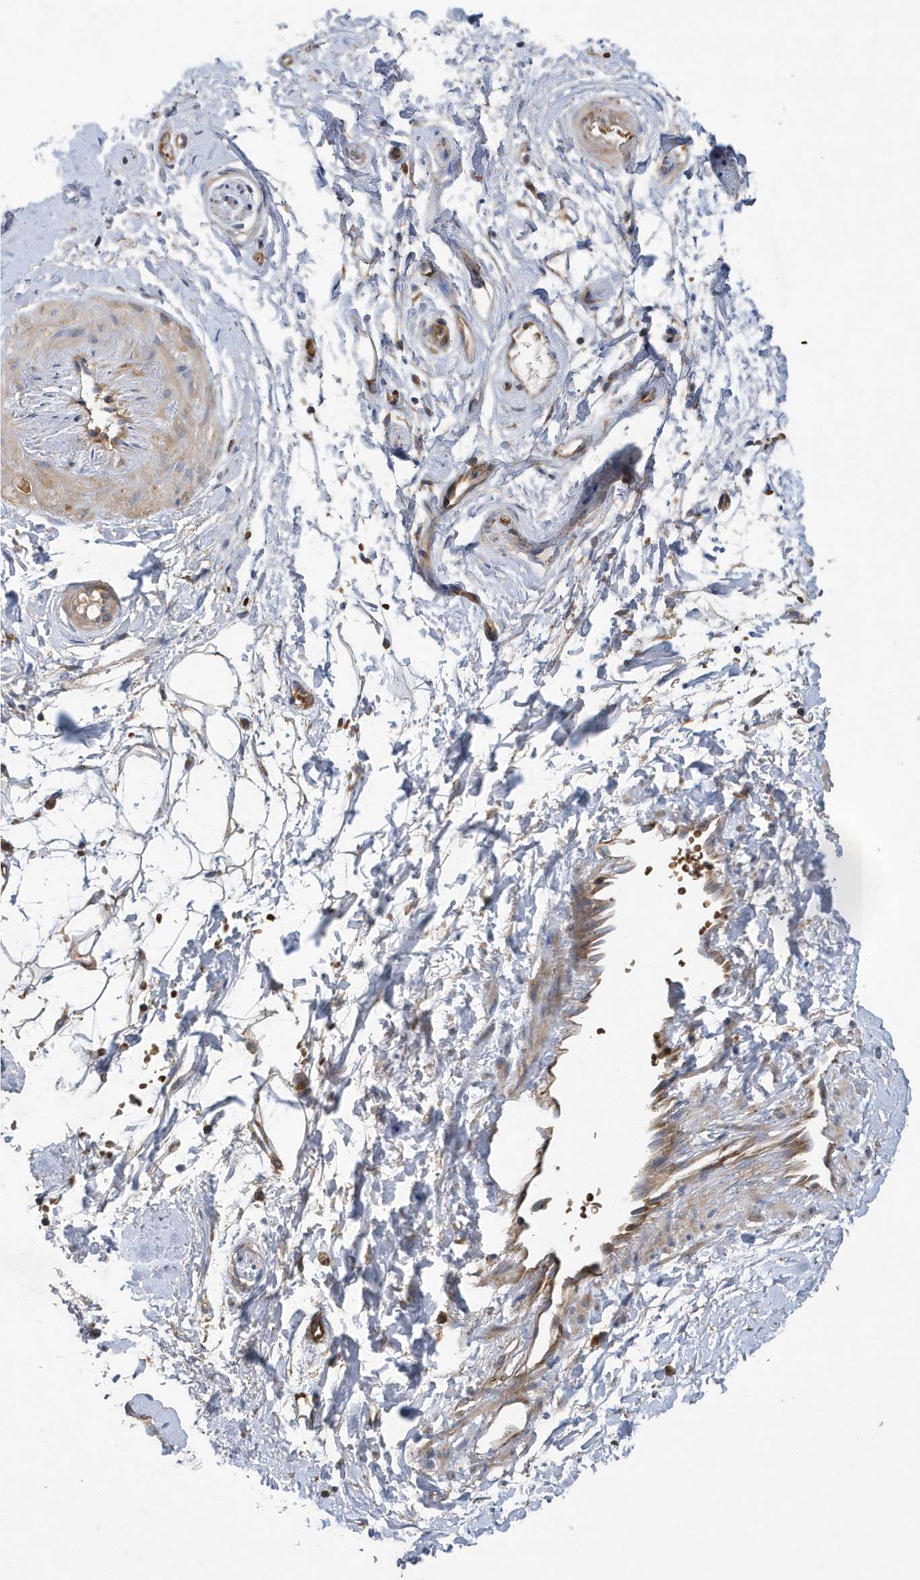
{"staining": {"intensity": "moderate", "quantity": ">75%", "location": "cytoplasmic/membranous"}, "tissue": "adipose tissue", "cell_type": "Adipocytes", "image_type": "normal", "snomed": [{"axis": "morphology", "description": "Normal tissue, NOS"}, {"axis": "morphology", "description": "Basal cell carcinoma"}, {"axis": "topography", "description": "Skin"}], "caption": "Adipocytes reveal moderate cytoplasmic/membranous positivity in about >75% of cells in normal adipose tissue. Using DAB (3,3'-diaminobenzidine) (brown) and hematoxylin (blue) stains, captured at high magnification using brightfield microscopy.", "gene": "PAICS", "patient": {"sex": "female", "age": 89}}